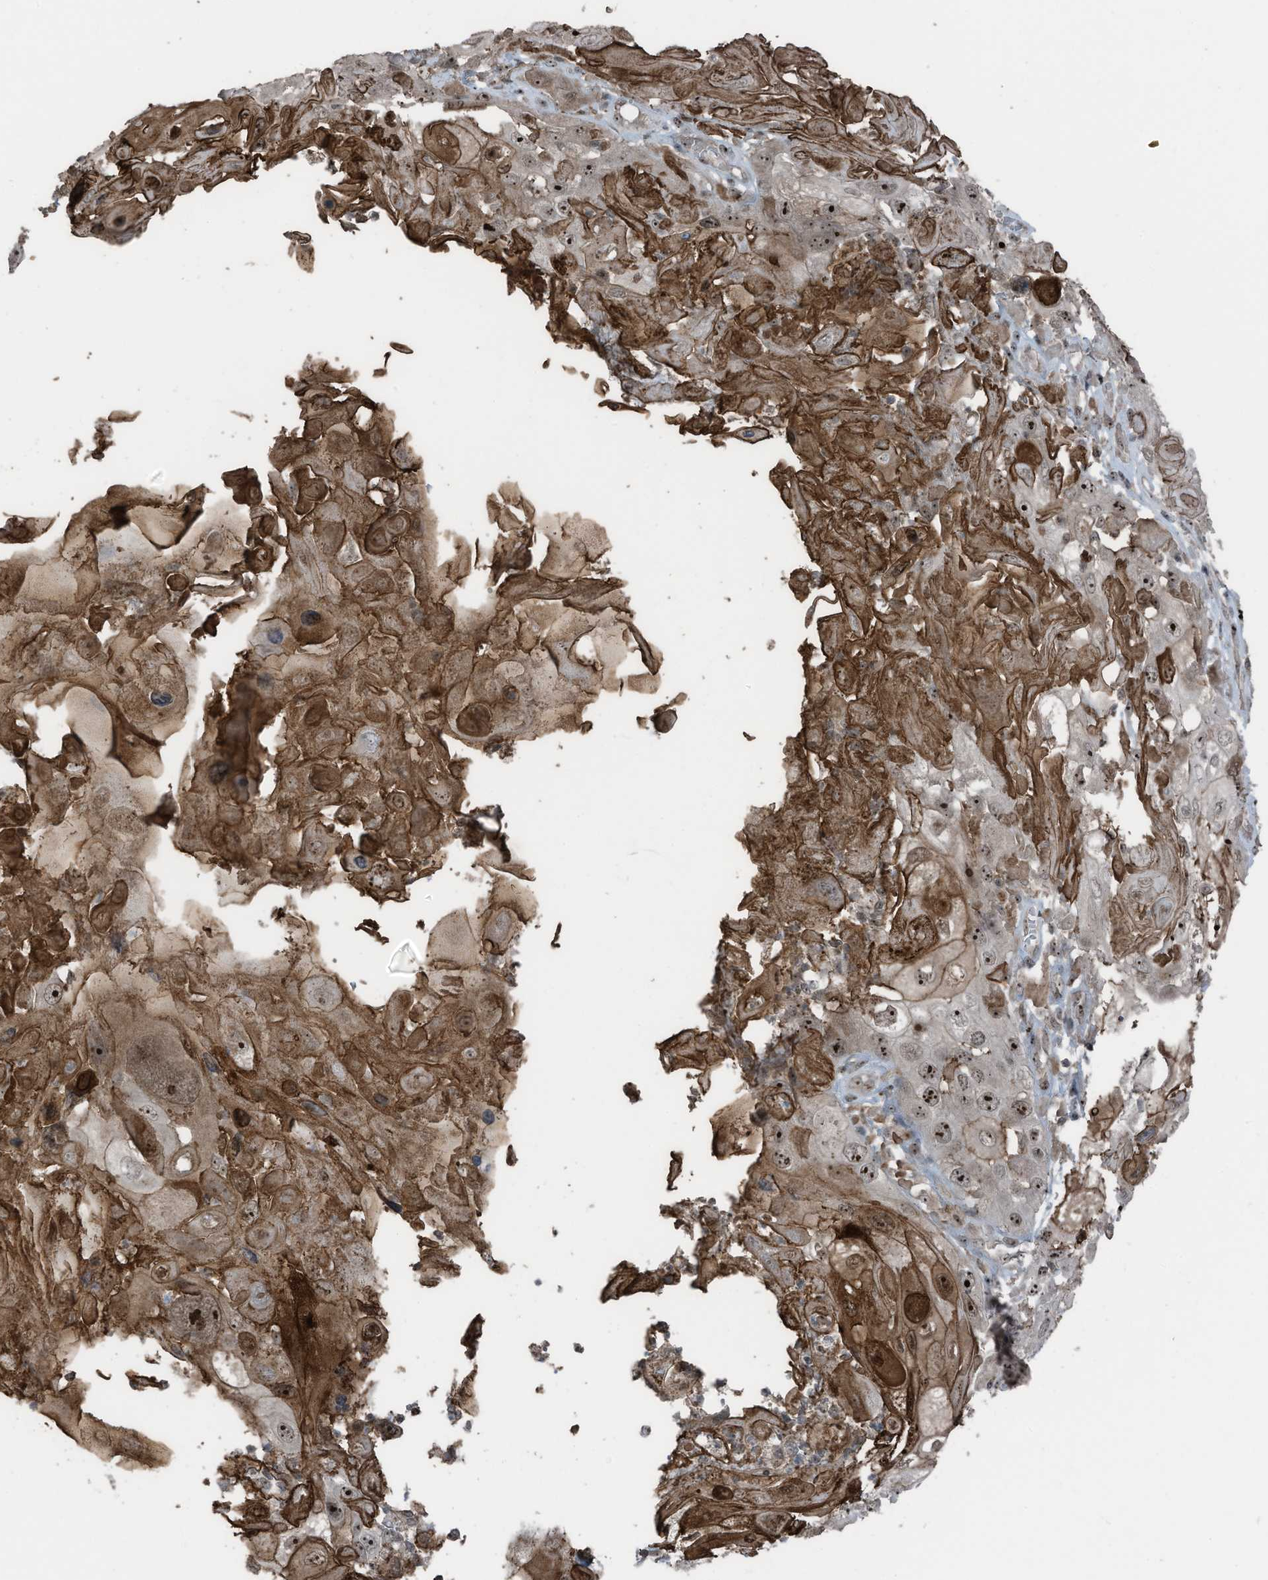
{"staining": {"intensity": "strong", "quantity": ">75%", "location": "nuclear"}, "tissue": "skin cancer", "cell_type": "Tumor cells", "image_type": "cancer", "snomed": [{"axis": "morphology", "description": "Squamous cell carcinoma, NOS"}, {"axis": "topography", "description": "Skin"}], "caption": "High-power microscopy captured an immunohistochemistry image of squamous cell carcinoma (skin), revealing strong nuclear staining in about >75% of tumor cells. The staining was performed using DAB, with brown indicating positive protein expression. Nuclei are stained blue with hematoxylin.", "gene": "UTP3", "patient": {"sex": "male", "age": 55}}